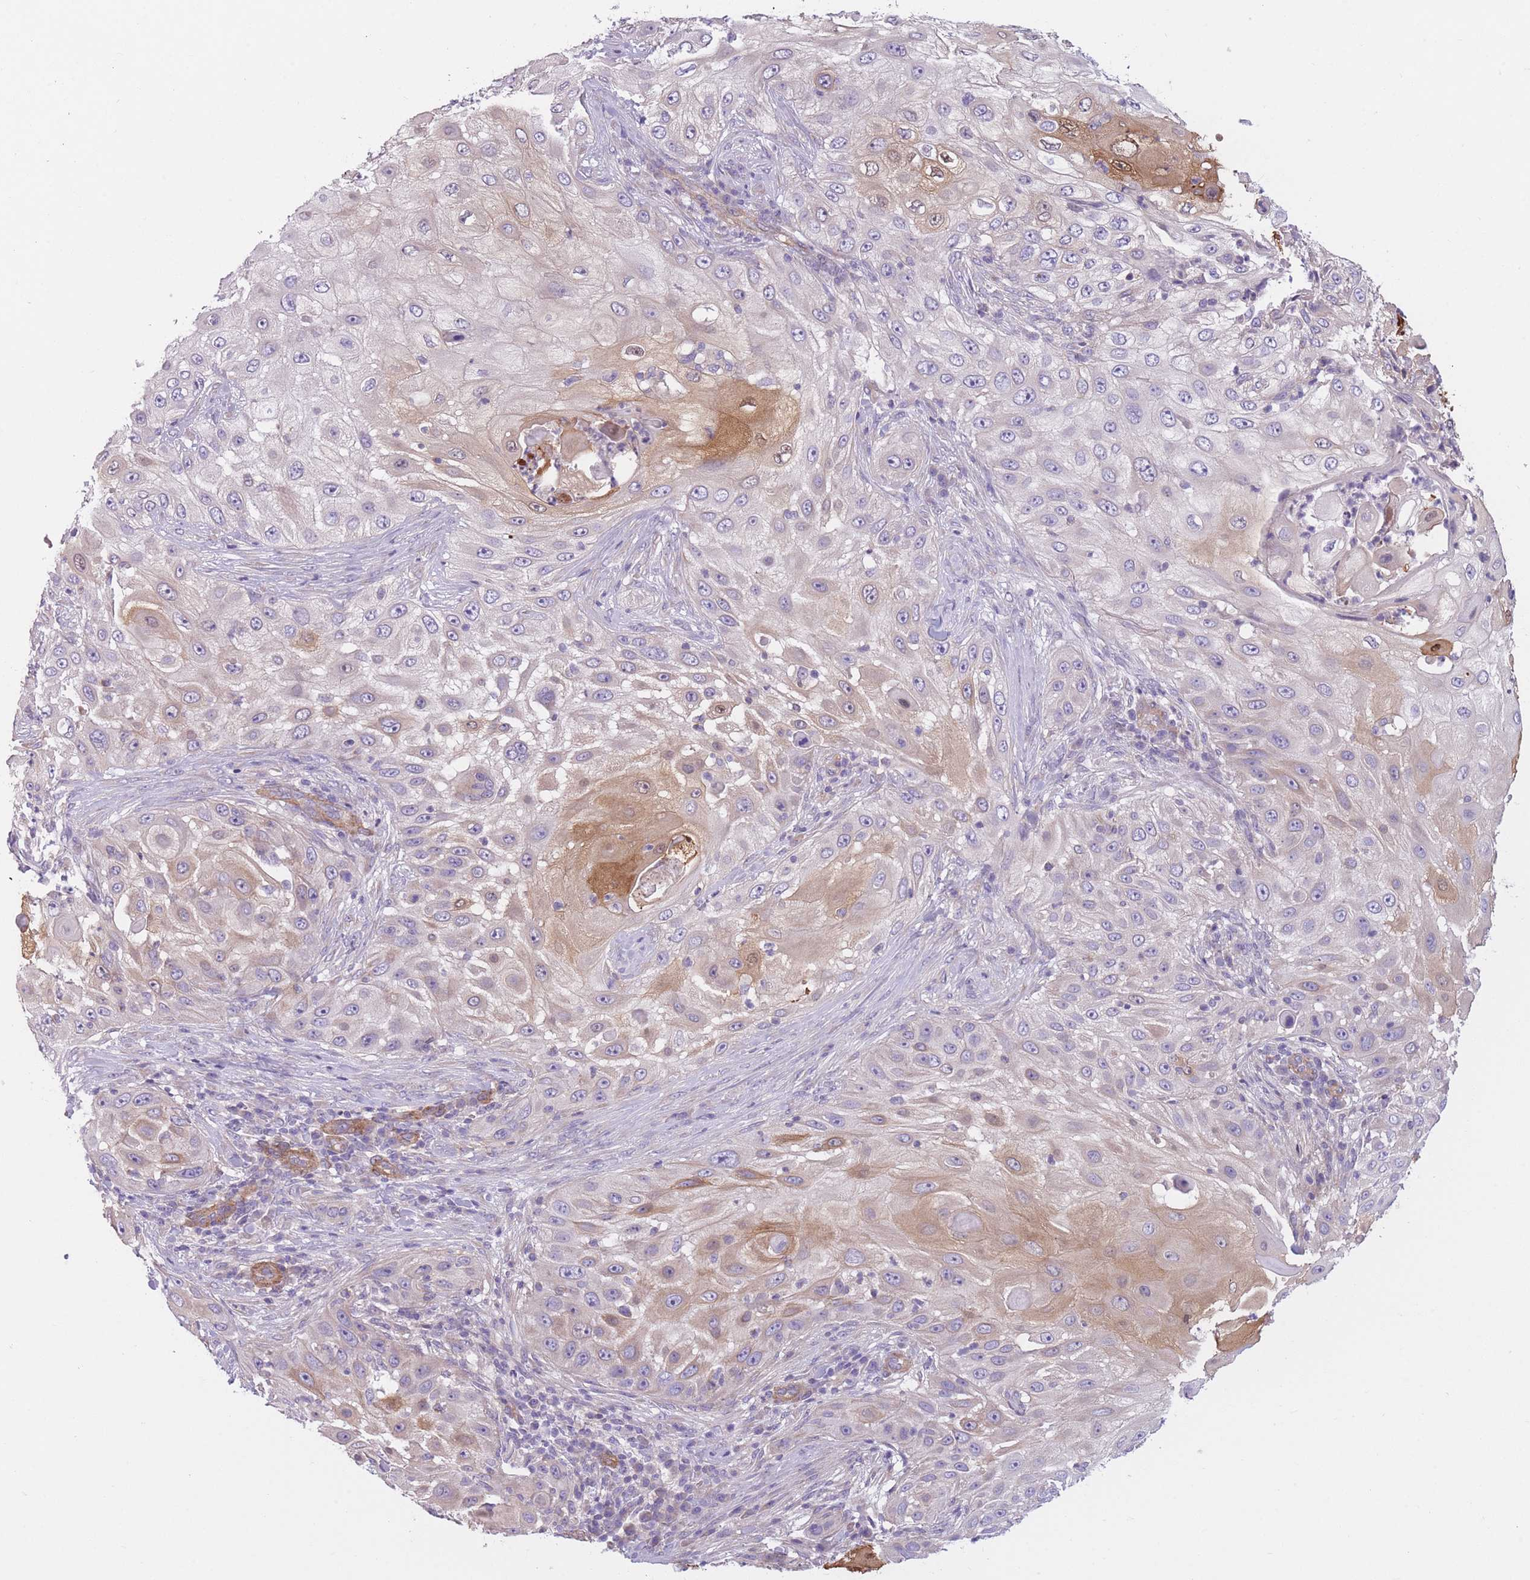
{"staining": {"intensity": "moderate", "quantity": "<25%", "location": "cytoplasmic/membranous,nuclear"}, "tissue": "skin cancer", "cell_type": "Tumor cells", "image_type": "cancer", "snomed": [{"axis": "morphology", "description": "Squamous cell carcinoma, NOS"}, {"axis": "topography", "description": "Skin"}], "caption": "A high-resolution histopathology image shows immunohistochemistry staining of squamous cell carcinoma (skin), which displays moderate cytoplasmic/membranous and nuclear positivity in about <25% of tumor cells.", "gene": "SERPINB3", "patient": {"sex": "female", "age": 44}}